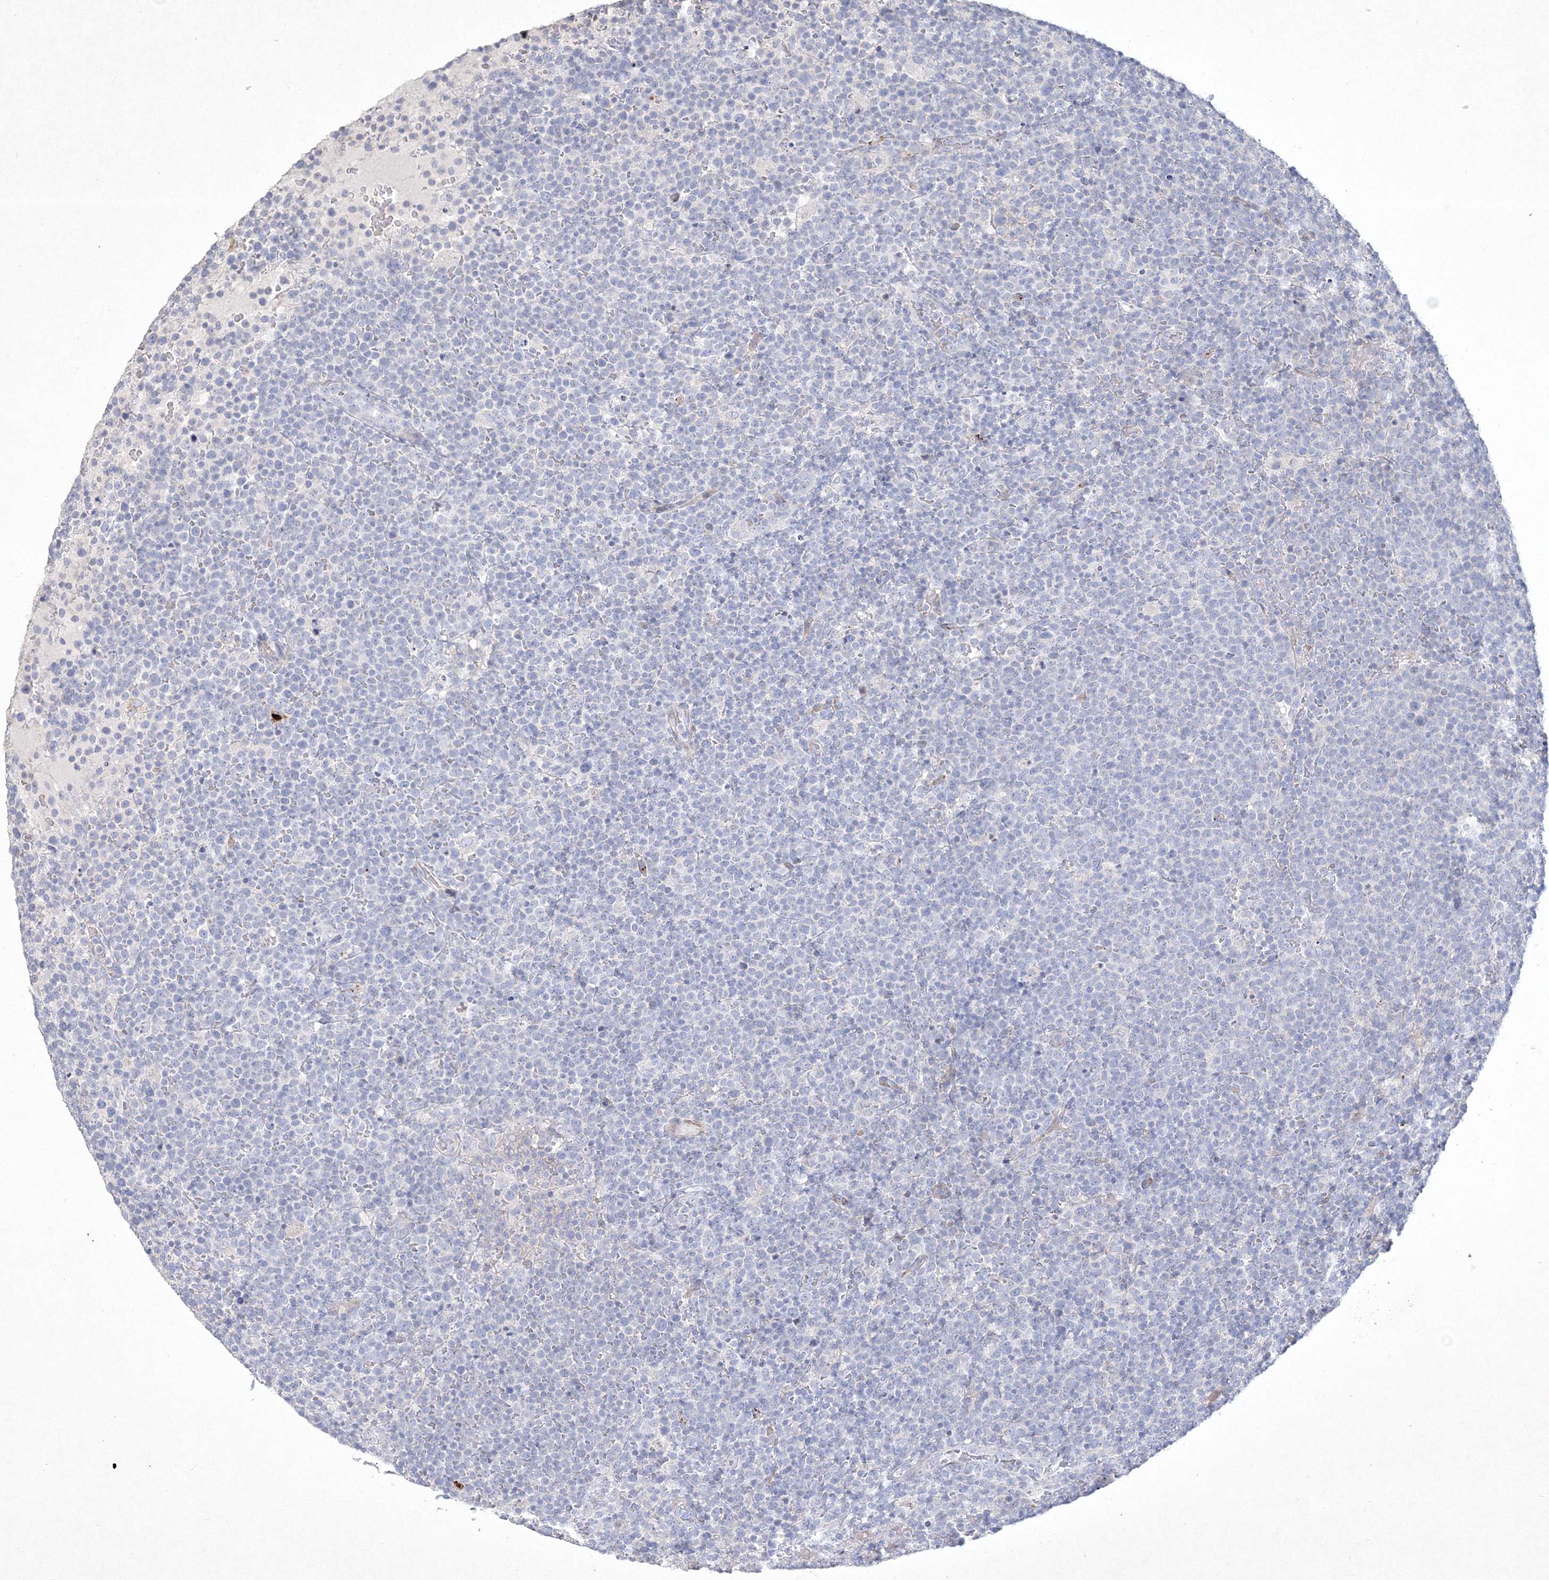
{"staining": {"intensity": "negative", "quantity": "none", "location": "none"}, "tissue": "lymphoma", "cell_type": "Tumor cells", "image_type": "cancer", "snomed": [{"axis": "morphology", "description": "Malignant lymphoma, non-Hodgkin's type, High grade"}, {"axis": "topography", "description": "Lymph node"}], "caption": "Immunohistochemical staining of human lymphoma displays no significant staining in tumor cells.", "gene": "CXXC4", "patient": {"sex": "male", "age": 61}}